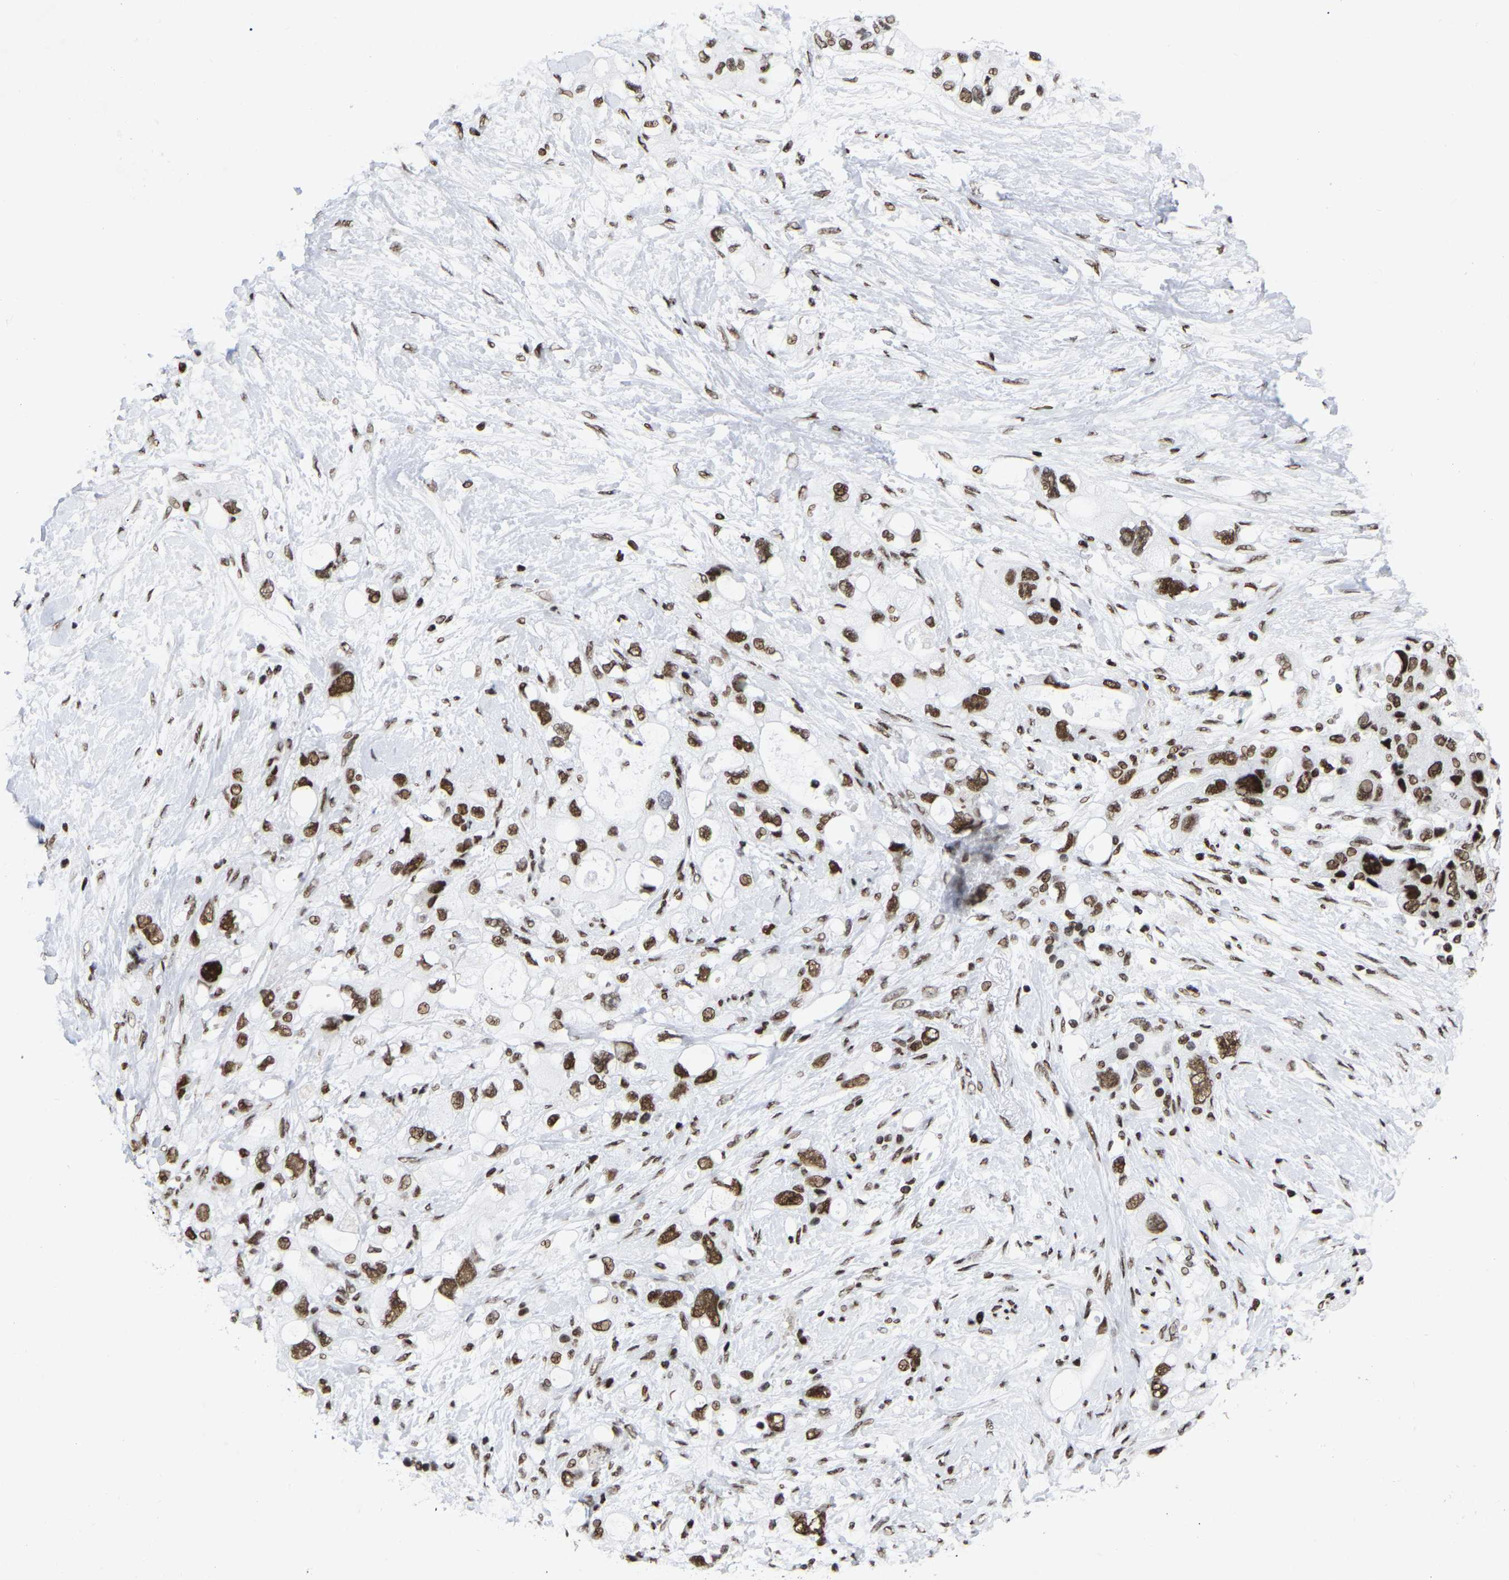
{"staining": {"intensity": "moderate", "quantity": ">75%", "location": "nuclear"}, "tissue": "pancreatic cancer", "cell_type": "Tumor cells", "image_type": "cancer", "snomed": [{"axis": "morphology", "description": "Adenocarcinoma, NOS"}, {"axis": "topography", "description": "Pancreas"}], "caption": "Human pancreatic cancer (adenocarcinoma) stained for a protein (brown) shows moderate nuclear positive expression in about >75% of tumor cells.", "gene": "PRCC", "patient": {"sex": "female", "age": 56}}